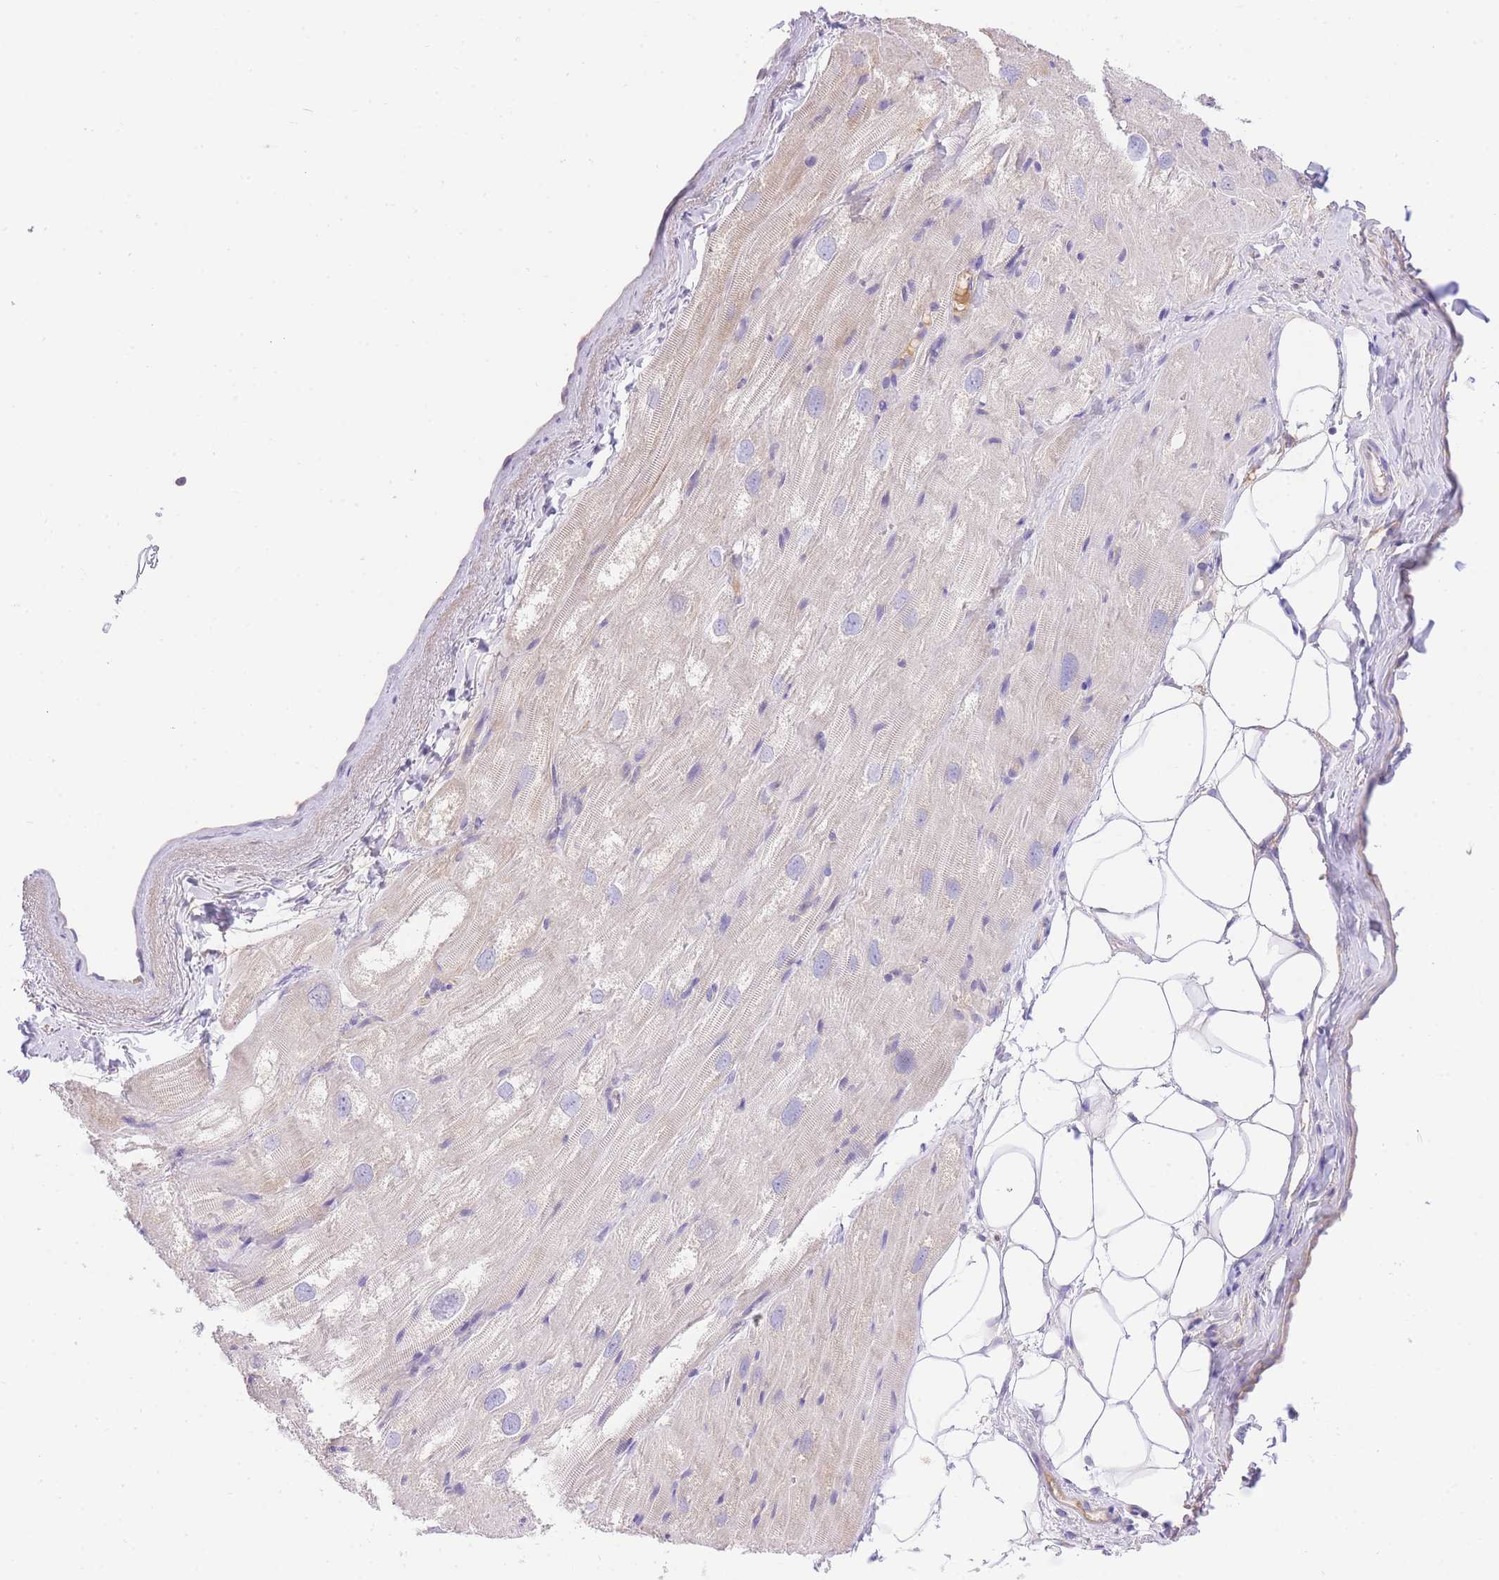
{"staining": {"intensity": "negative", "quantity": "none", "location": "none"}, "tissue": "heart muscle", "cell_type": "Cardiomyocytes", "image_type": "normal", "snomed": [{"axis": "morphology", "description": "Normal tissue, NOS"}, {"axis": "topography", "description": "Heart"}], "caption": "Micrograph shows no significant protein expression in cardiomyocytes of unremarkable heart muscle.", "gene": "LIPH", "patient": {"sex": "male", "age": 50}}